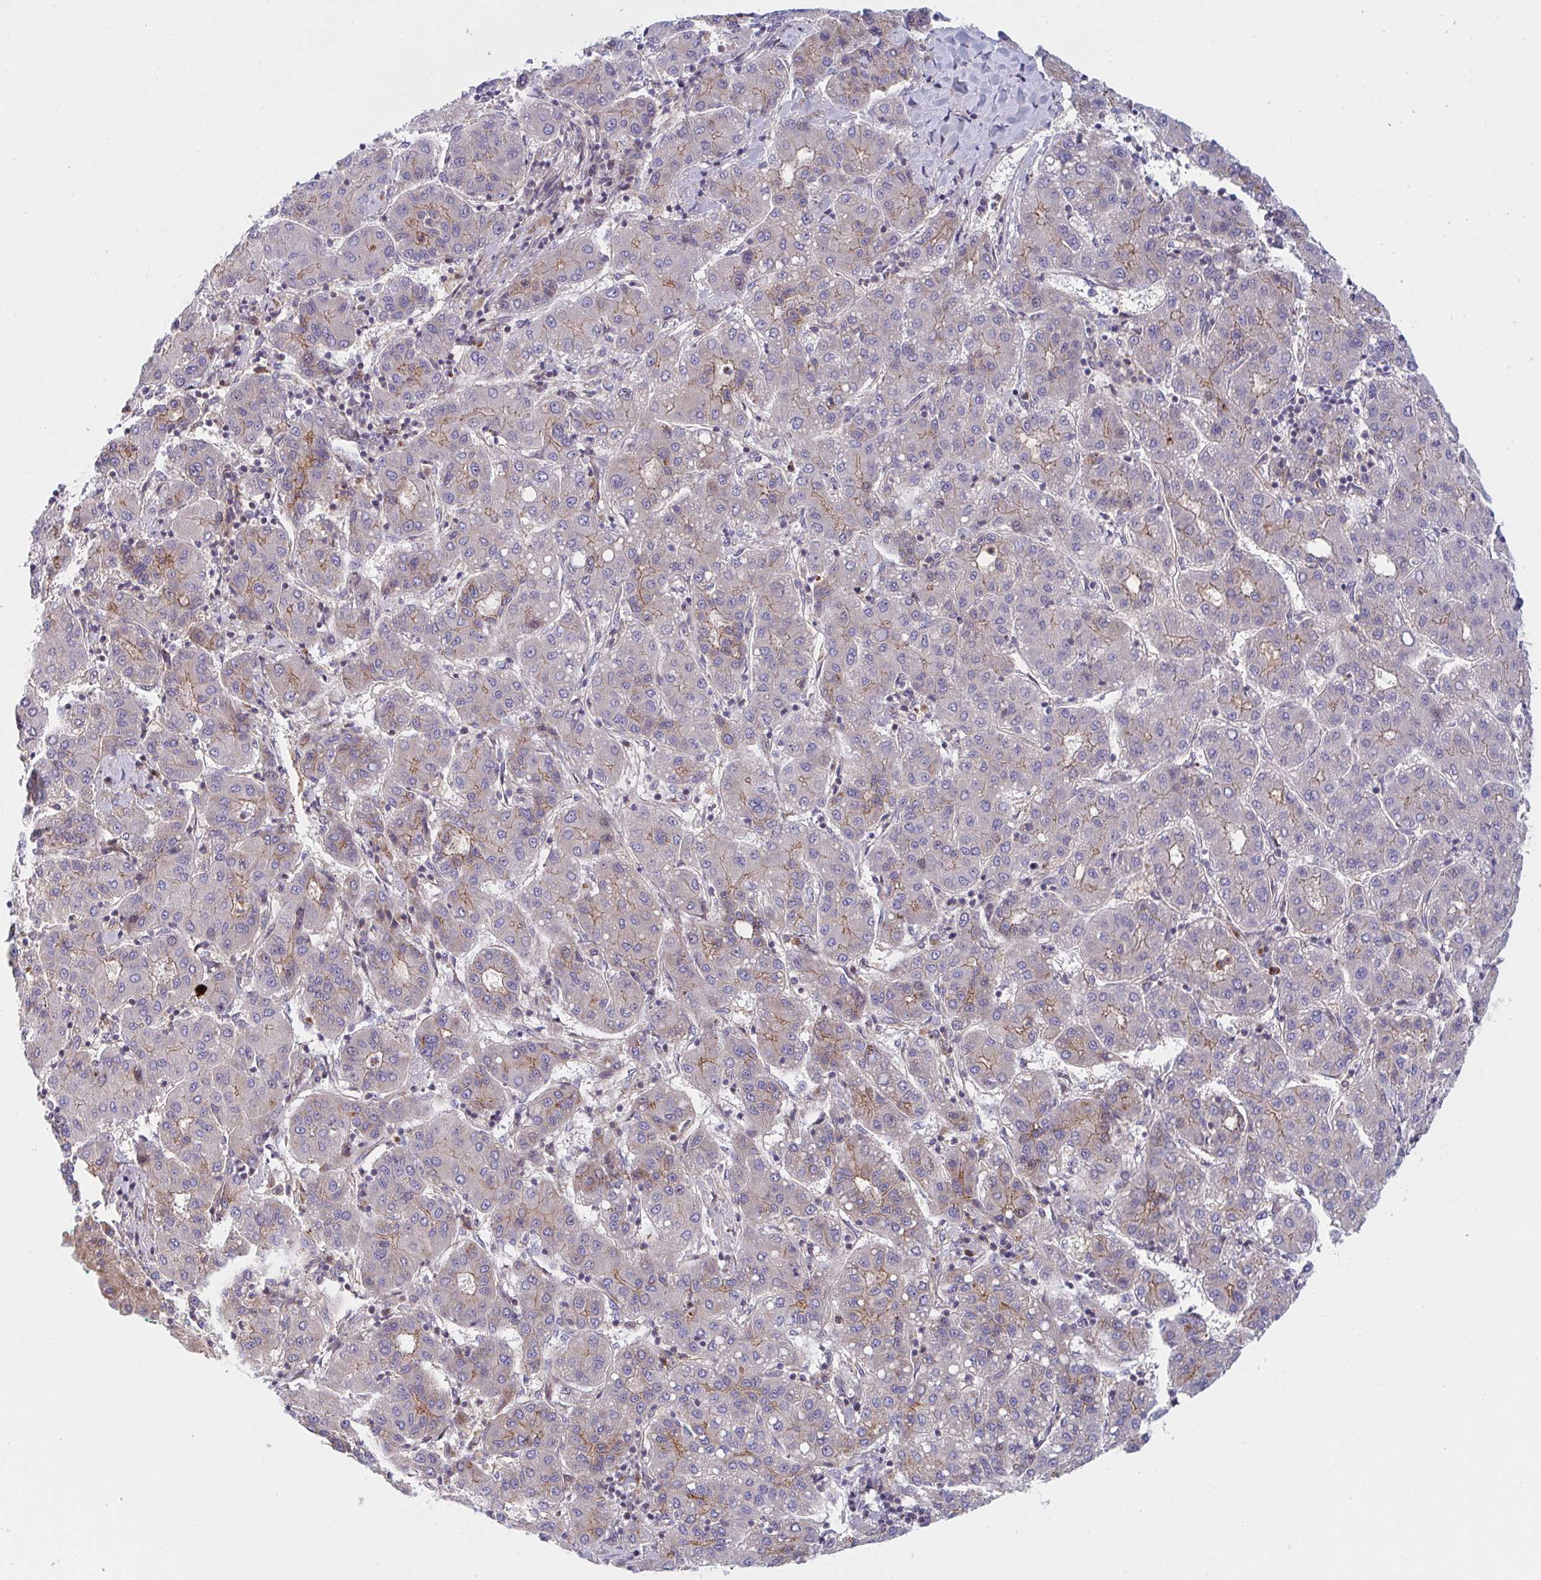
{"staining": {"intensity": "moderate", "quantity": "<25%", "location": "cytoplasmic/membranous"}, "tissue": "liver cancer", "cell_type": "Tumor cells", "image_type": "cancer", "snomed": [{"axis": "morphology", "description": "Carcinoma, Hepatocellular, NOS"}, {"axis": "topography", "description": "Liver"}], "caption": "High-power microscopy captured an immunohistochemistry (IHC) histopathology image of liver cancer, revealing moderate cytoplasmic/membranous staining in approximately <25% of tumor cells. The protein is shown in brown color, while the nuclei are stained blue.", "gene": "TNFSF4", "patient": {"sex": "male", "age": 65}}